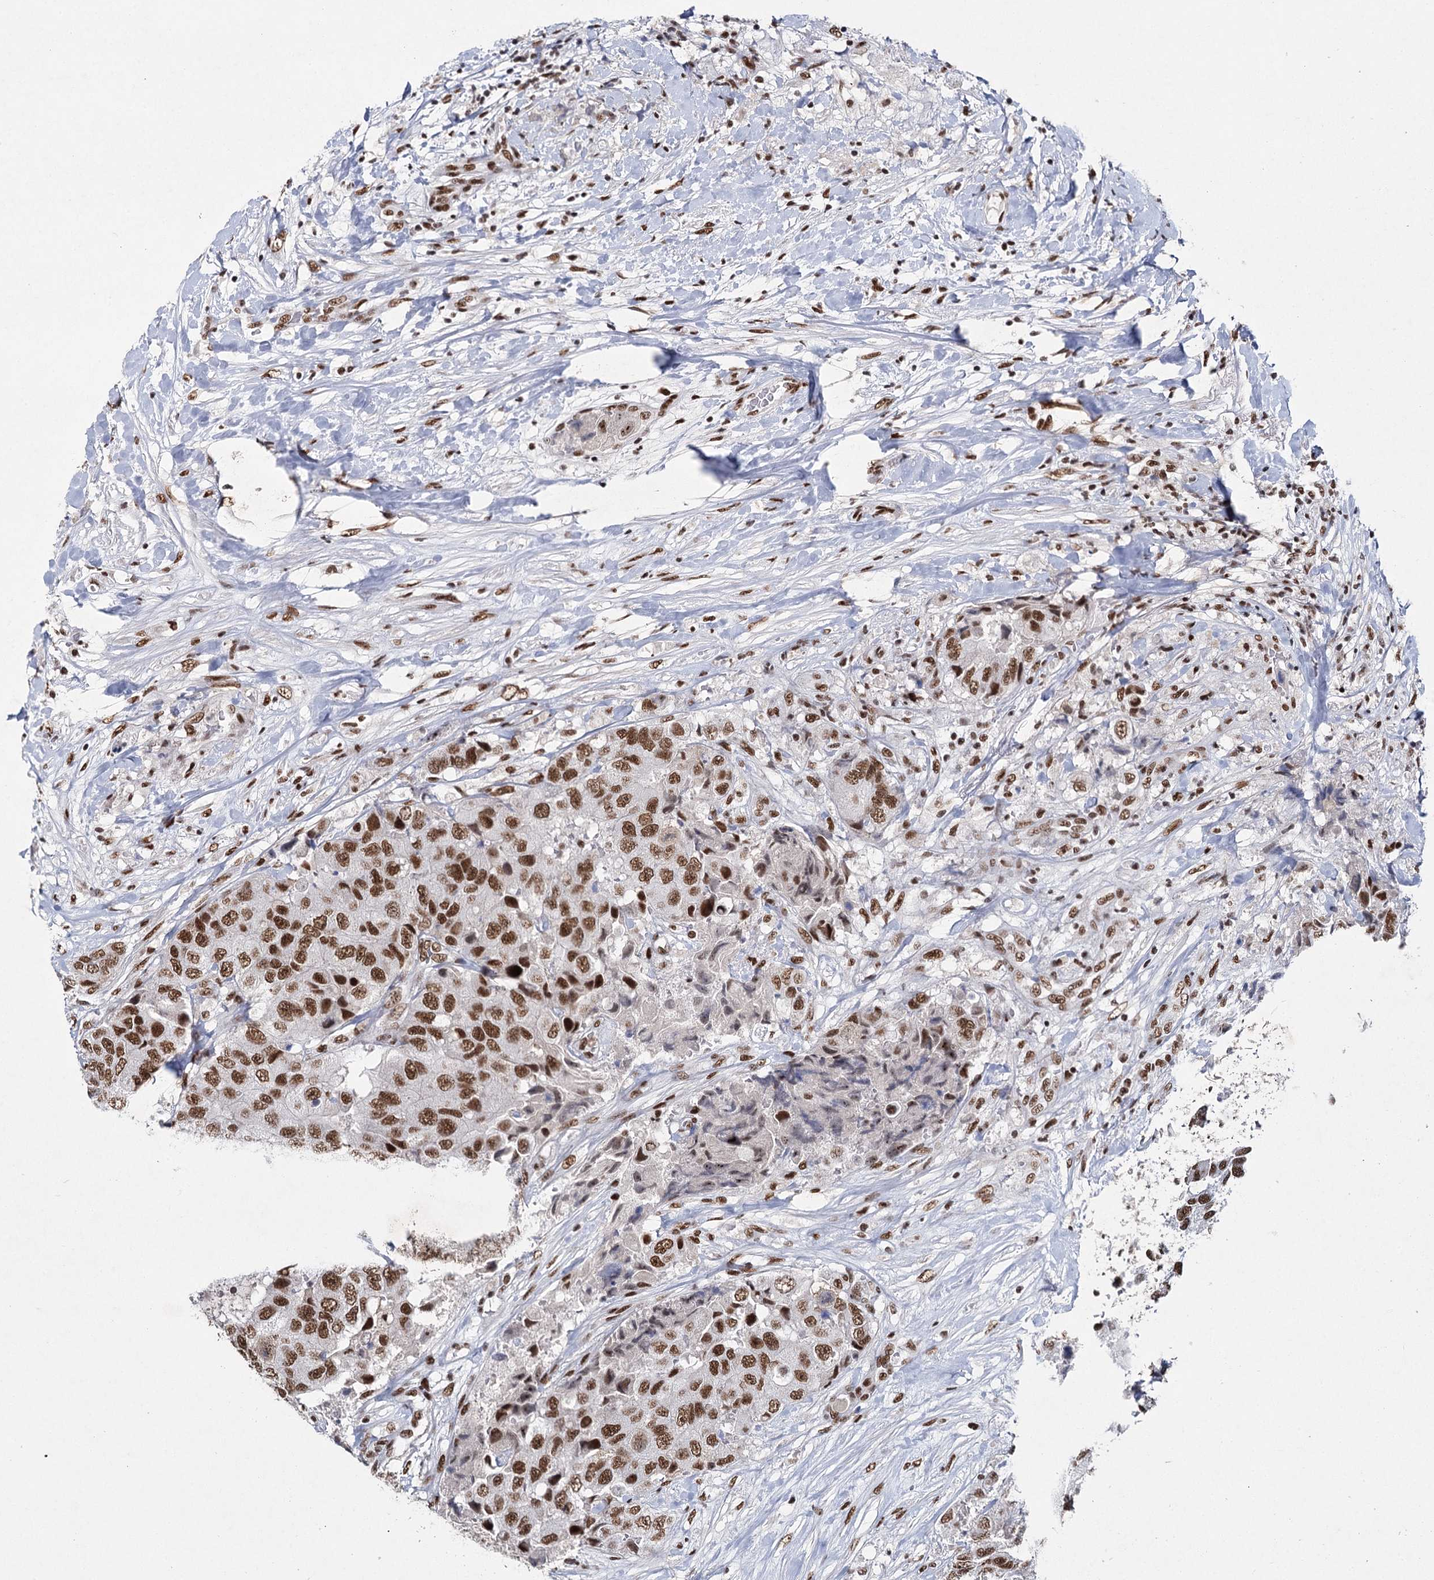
{"staining": {"intensity": "moderate", "quantity": ">75%", "location": "nuclear"}, "tissue": "breast cancer", "cell_type": "Tumor cells", "image_type": "cancer", "snomed": [{"axis": "morphology", "description": "Duct carcinoma"}, {"axis": "topography", "description": "Breast"}], "caption": "Breast intraductal carcinoma stained with a brown dye shows moderate nuclear positive positivity in approximately >75% of tumor cells.", "gene": "SCAF8", "patient": {"sex": "female", "age": 62}}